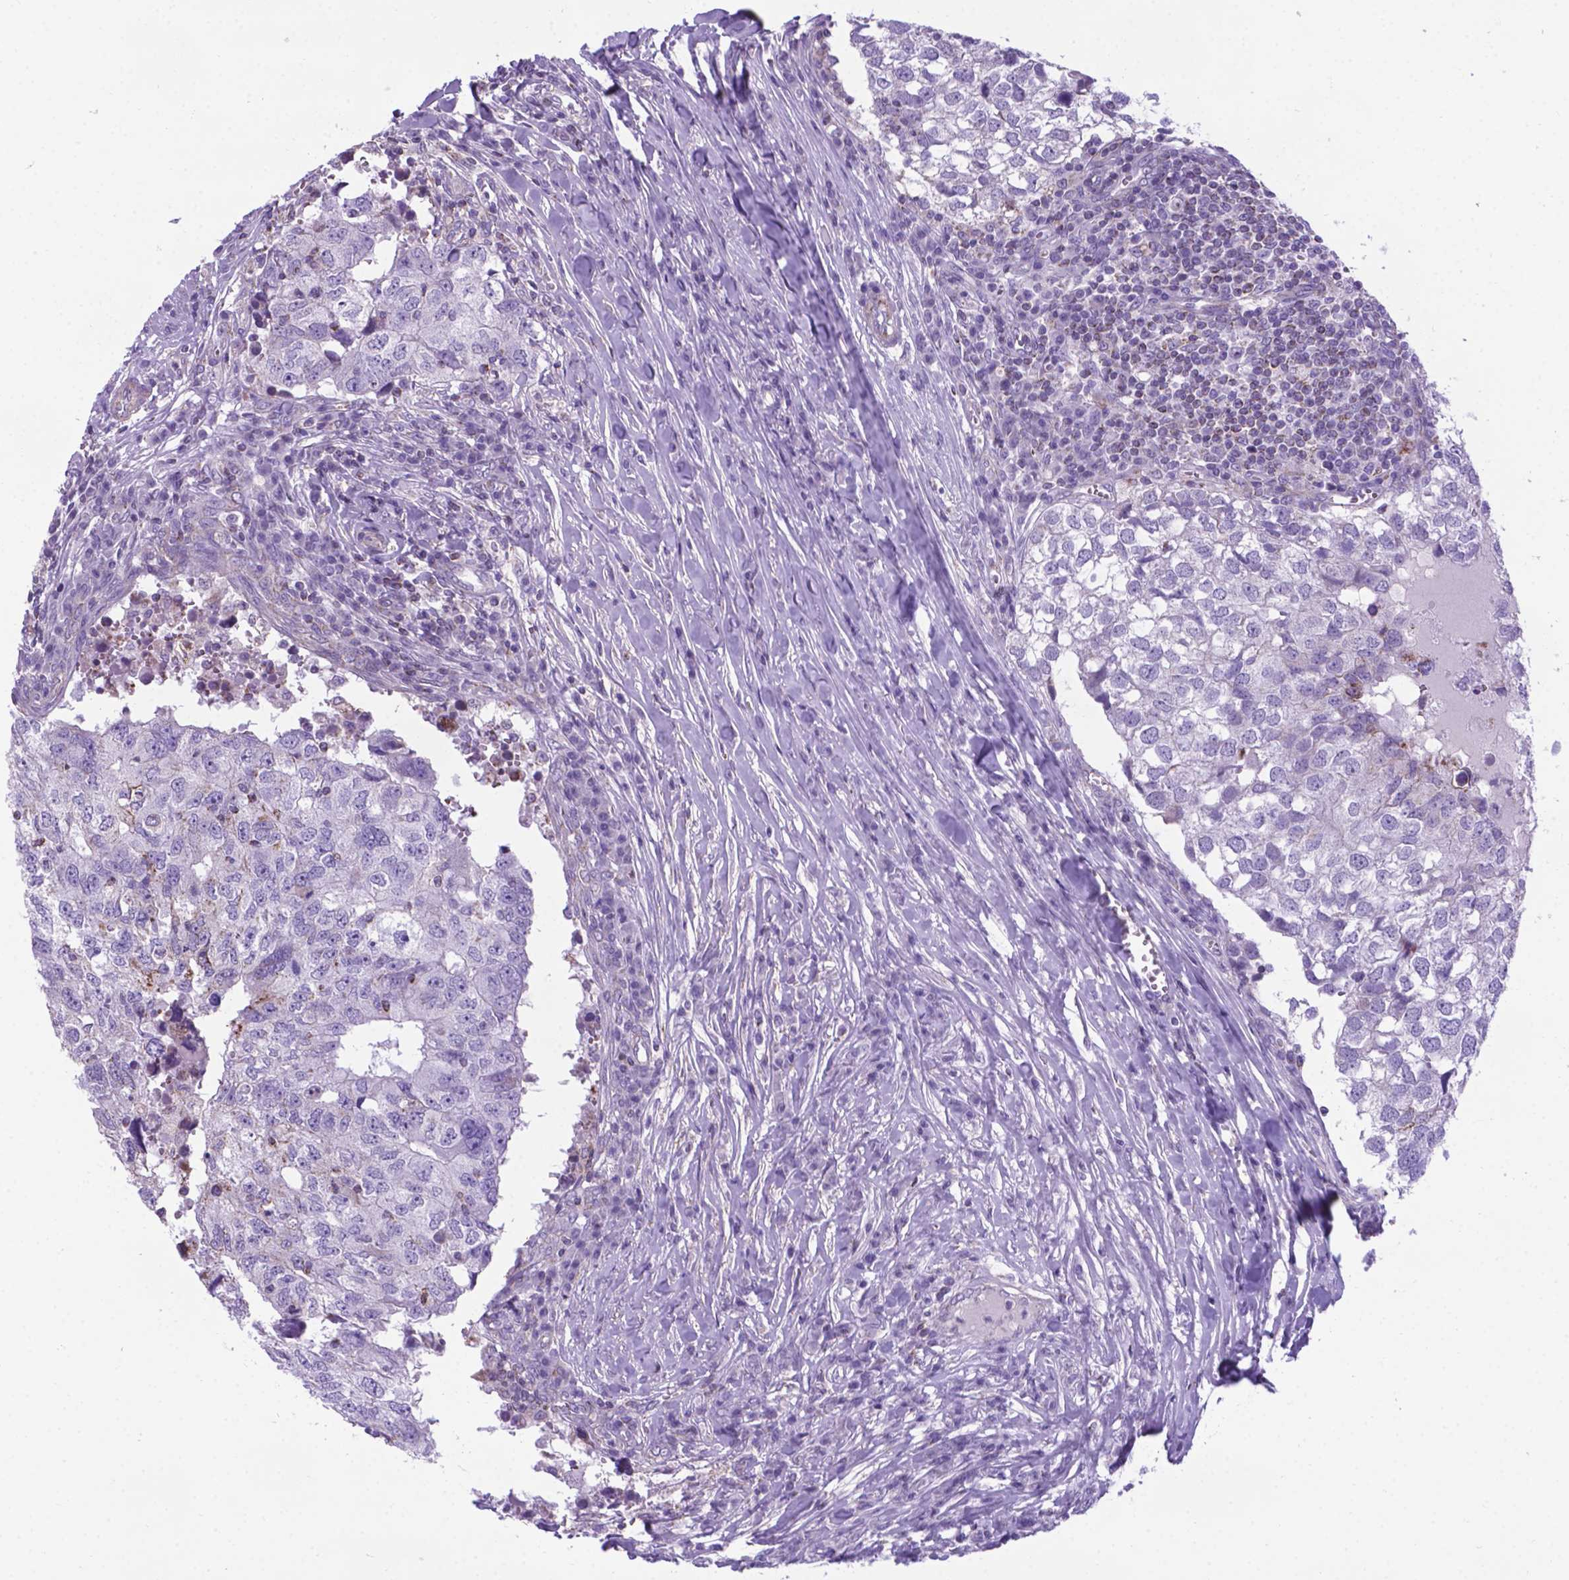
{"staining": {"intensity": "negative", "quantity": "none", "location": "none"}, "tissue": "breast cancer", "cell_type": "Tumor cells", "image_type": "cancer", "snomed": [{"axis": "morphology", "description": "Duct carcinoma"}, {"axis": "topography", "description": "Breast"}], "caption": "Human breast cancer stained for a protein using immunohistochemistry demonstrates no positivity in tumor cells.", "gene": "POU3F3", "patient": {"sex": "female", "age": 30}}